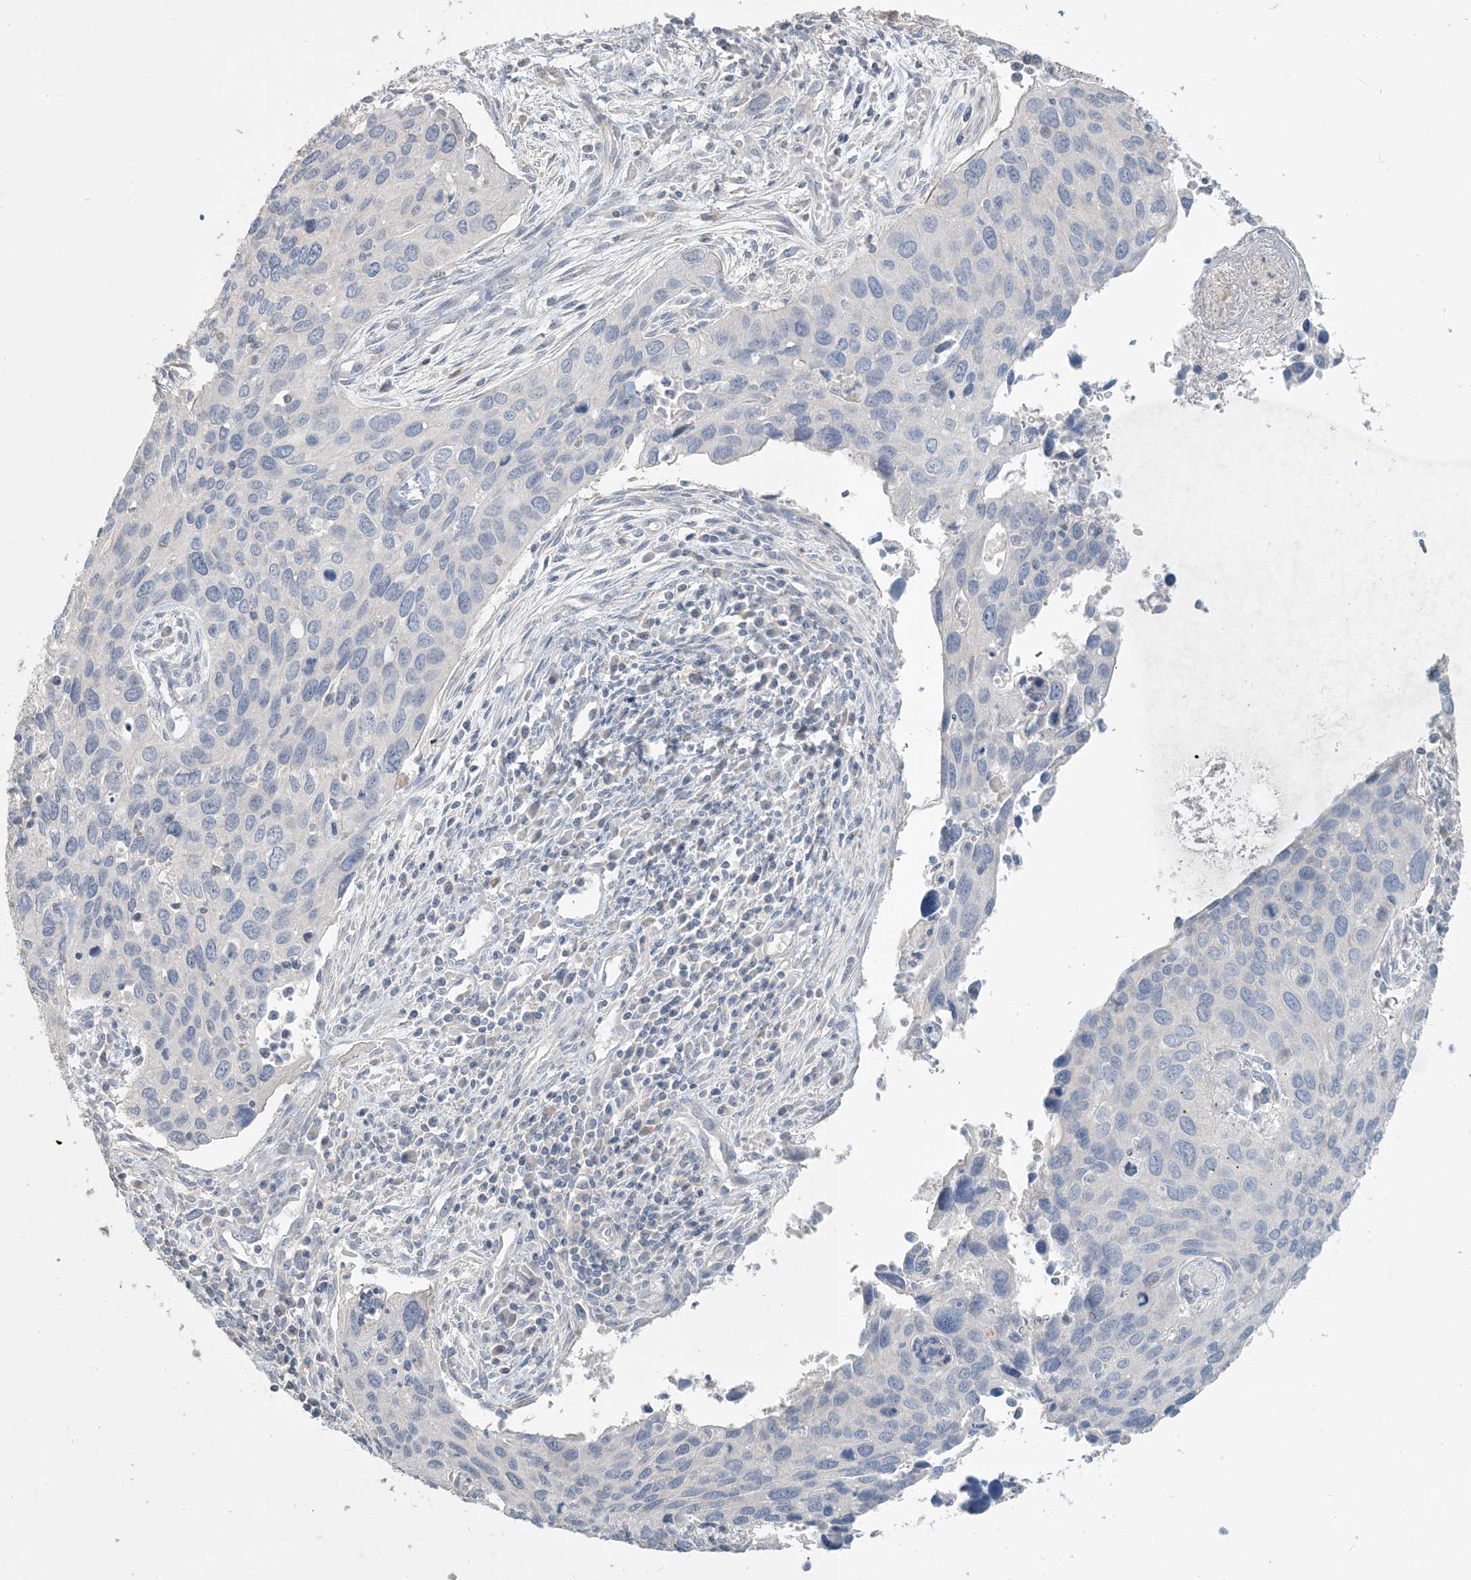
{"staining": {"intensity": "negative", "quantity": "none", "location": "none"}, "tissue": "cervical cancer", "cell_type": "Tumor cells", "image_type": "cancer", "snomed": [{"axis": "morphology", "description": "Squamous cell carcinoma, NOS"}, {"axis": "topography", "description": "Cervix"}], "caption": "Tumor cells are negative for protein expression in human cervical cancer (squamous cell carcinoma). Brightfield microscopy of IHC stained with DAB (3,3'-diaminobenzidine) (brown) and hematoxylin (blue), captured at high magnification.", "gene": "NPHS2", "patient": {"sex": "female", "age": 55}}